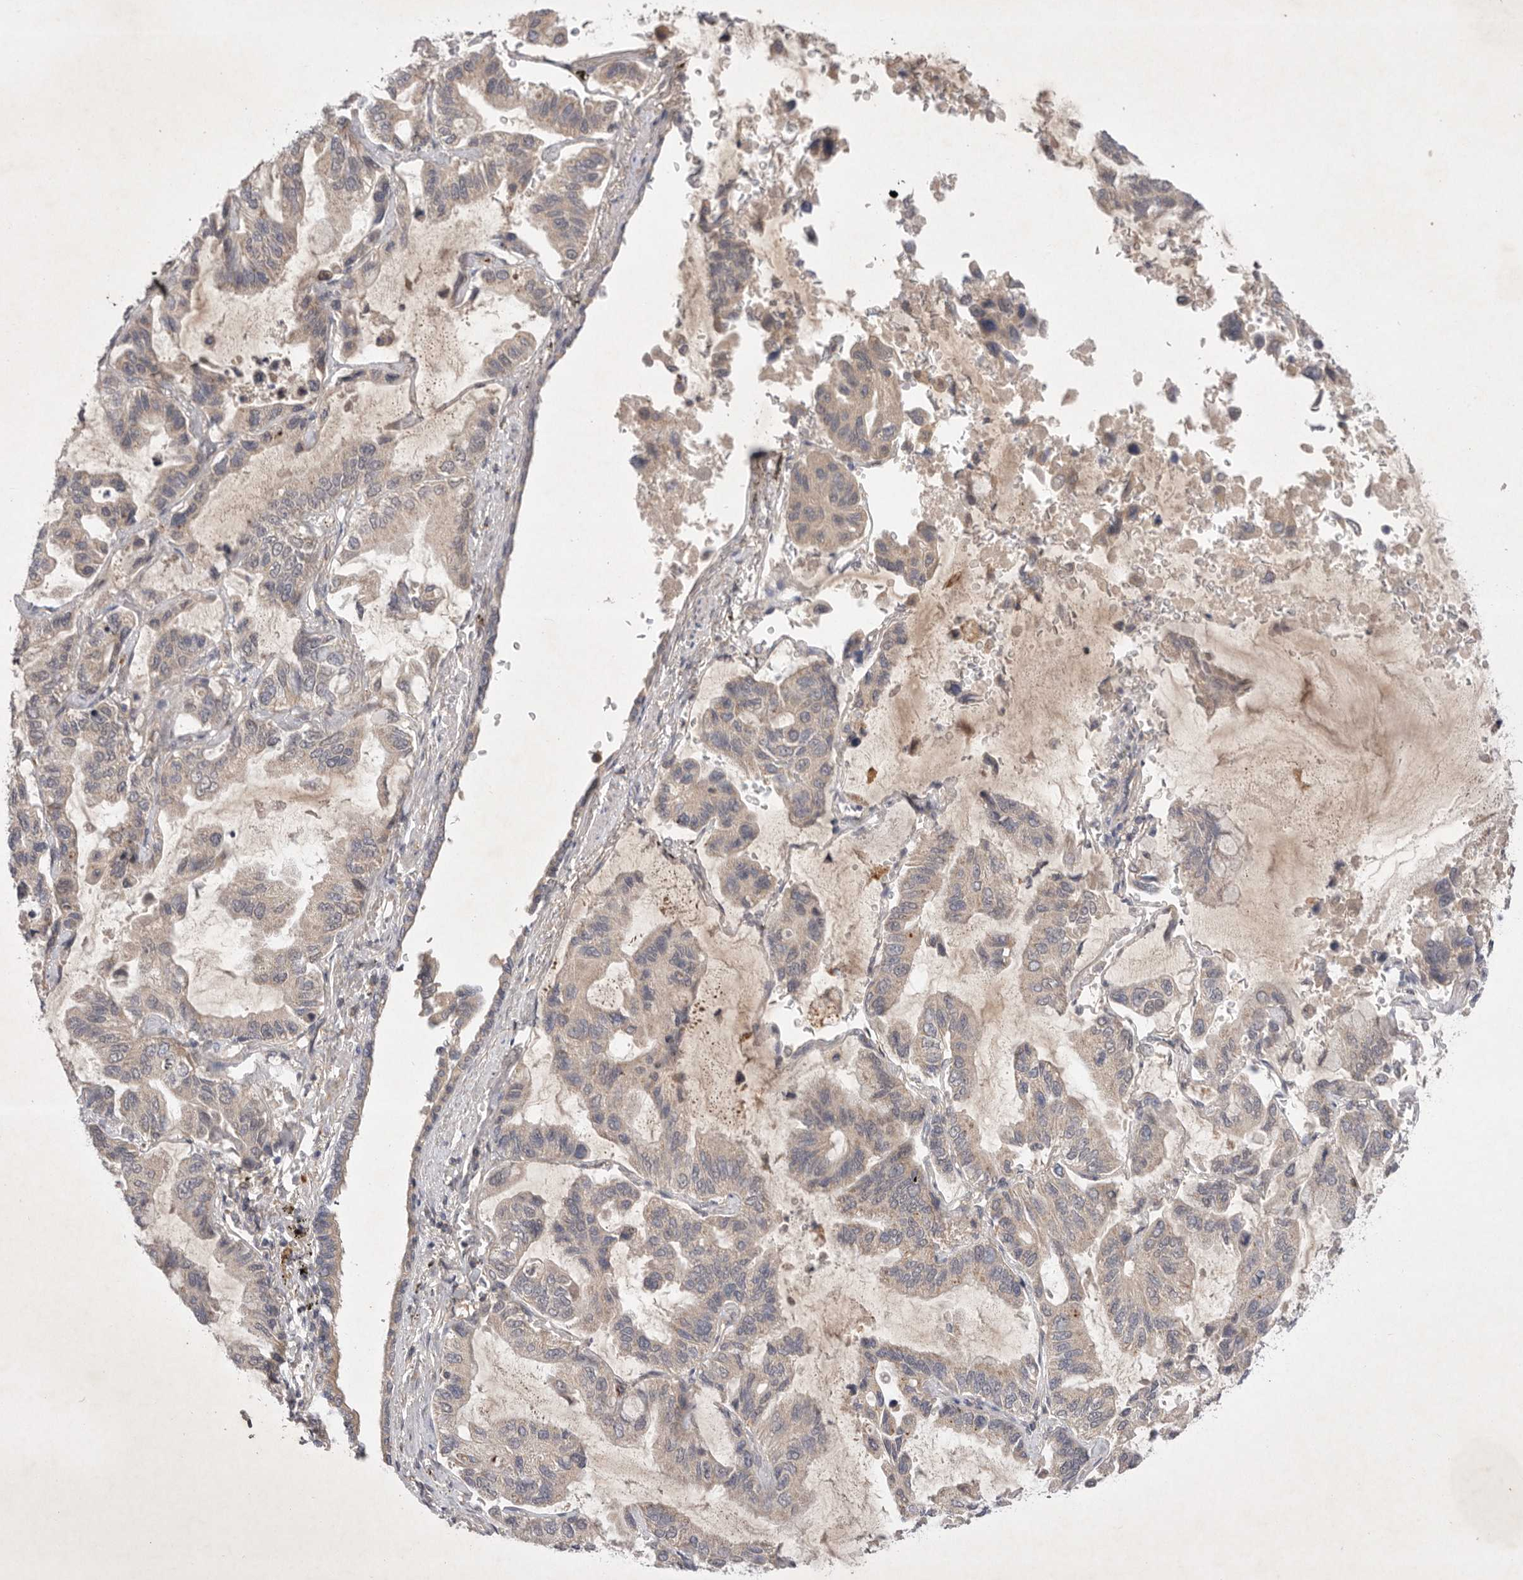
{"staining": {"intensity": "weak", "quantity": "<25%", "location": "cytoplasmic/membranous"}, "tissue": "lung cancer", "cell_type": "Tumor cells", "image_type": "cancer", "snomed": [{"axis": "morphology", "description": "Adenocarcinoma, NOS"}, {"axis": "topography", "description": "Lung"}], "caption": "Human lung cancer stained for a protein using IHC reveals no staining in tumor cells.", "gene": "PTPDC1", "patient": {"sex": "male", "age": 64}}